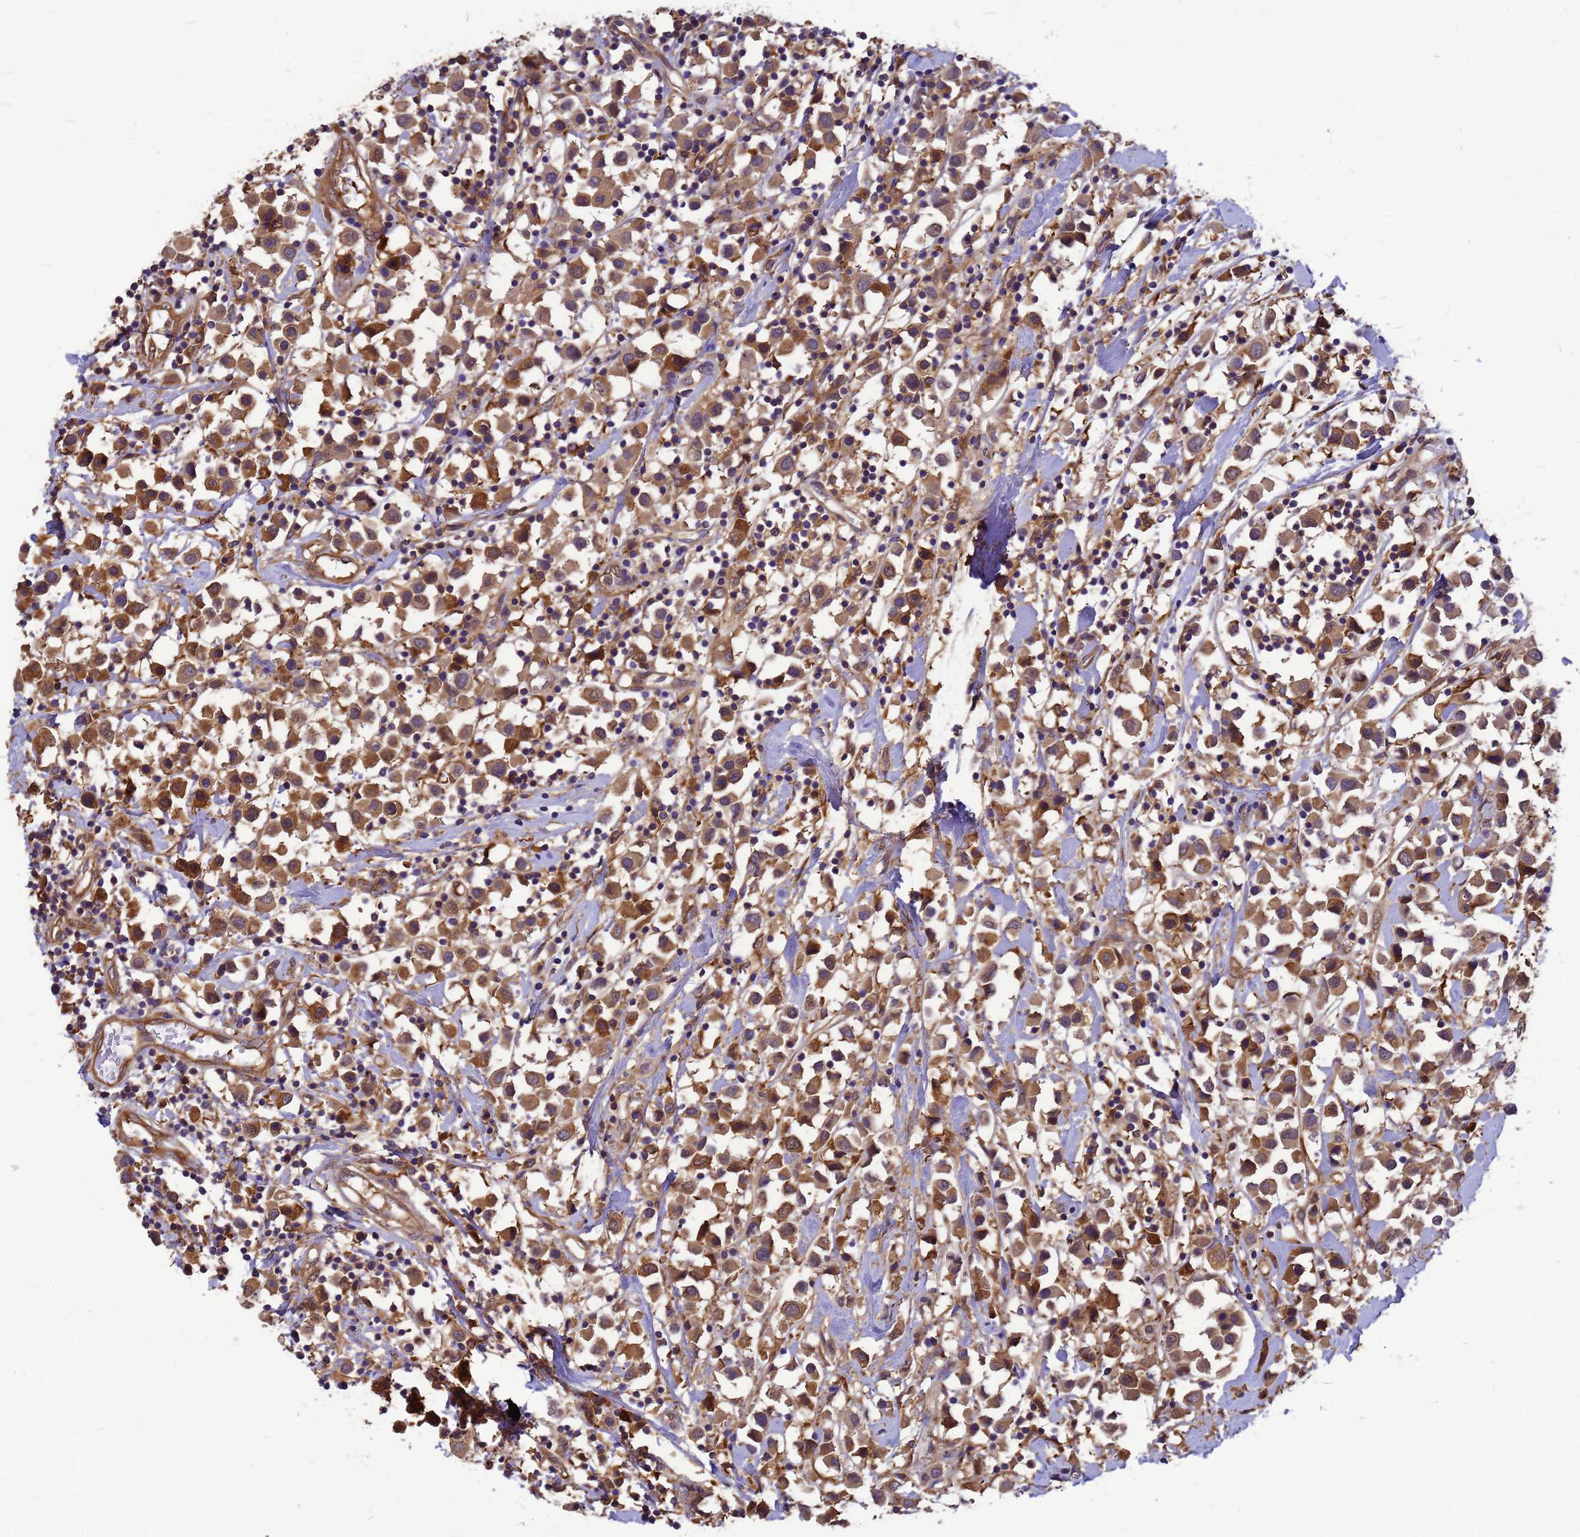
{"staining": {"intensity": "moderate", "quantity": ">75%", "location": "cytoplasmic/membranous"}, "tissue": "breast cancer", "cell_type": "Tumor cells", "image_type": "cancer", "snomed": [{"axis": "morphology", "description": "Duct carcinoma"}, {"axis": "topography", "description": "Breast"}], "caption": "Brown immunohistochemical staining in human invasive ductal carcinoma (breast) shows moderate cytoplasmic/membranous positivity in about >75% of tumor cells.", "gene": "GID4", "patient": {"sex": "female", "age": 61}}